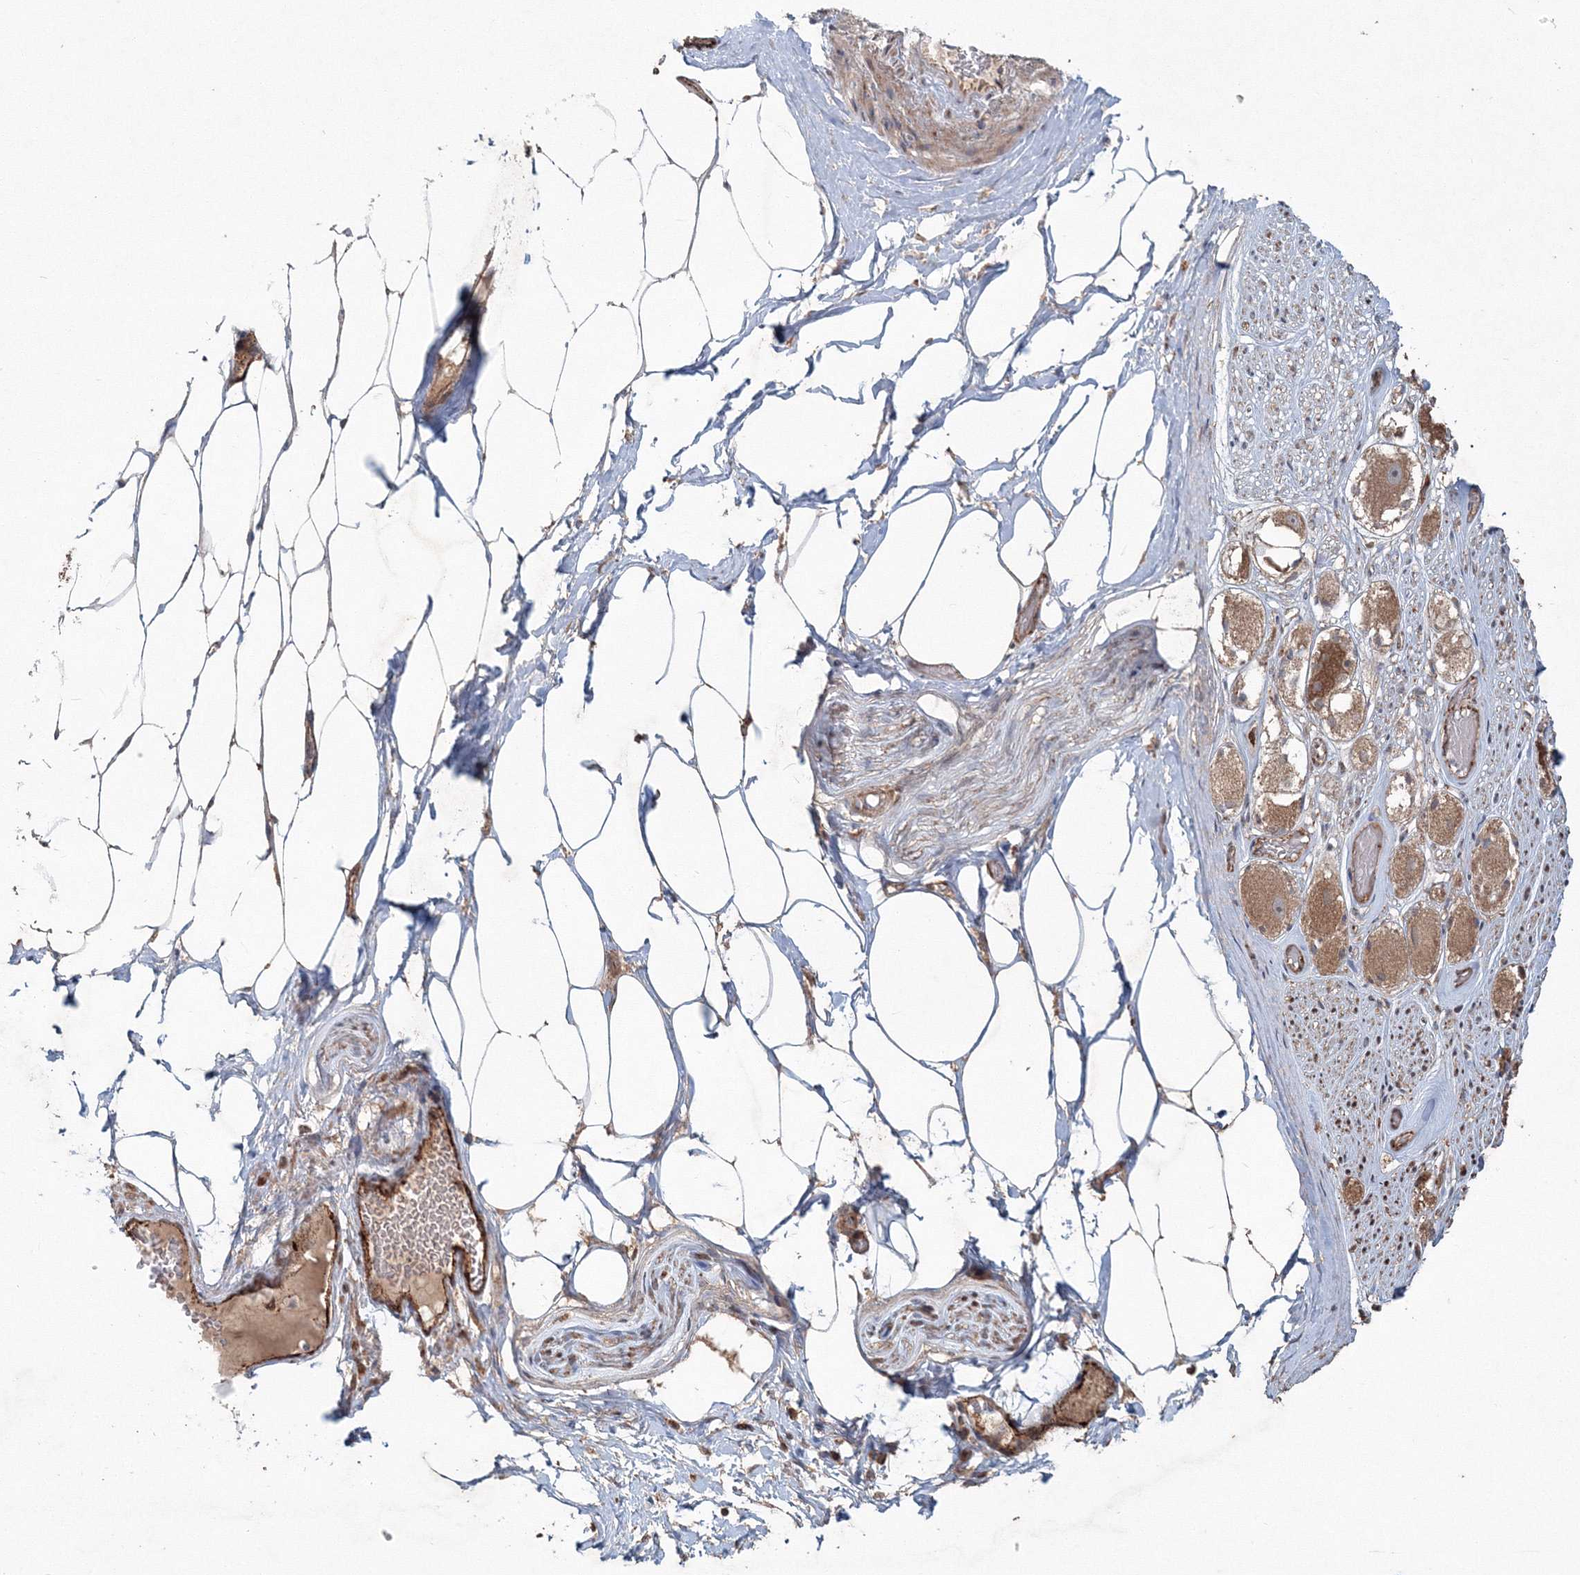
{"staining": {"intensity": "moderate", "quantity": ">75%", "location": "cytoplasmic/membranous"}, "tissue": "adipose tissue", "cell_type": "Adipocytes", "image_type": "normal", "snomed": [{"axis": "morphology", "description": "Normal tissue, NOS"}, {"axis": "morphology", "description": "Adenocarcinoma, Low grade"}, {"axis": "topography", "description": "Prostate"}, {"axis": "topography", "description": "Peripheral nerve tissue"}], "caption": "Approximately >75% of adipocytes in normal human adipose tissue display moderate cytoplasmic/membranous protein expression as visualized by brown immunohistochemical staining.", "gene": "ANAPC16", "patient": {"sex": "male", "age": 63}}